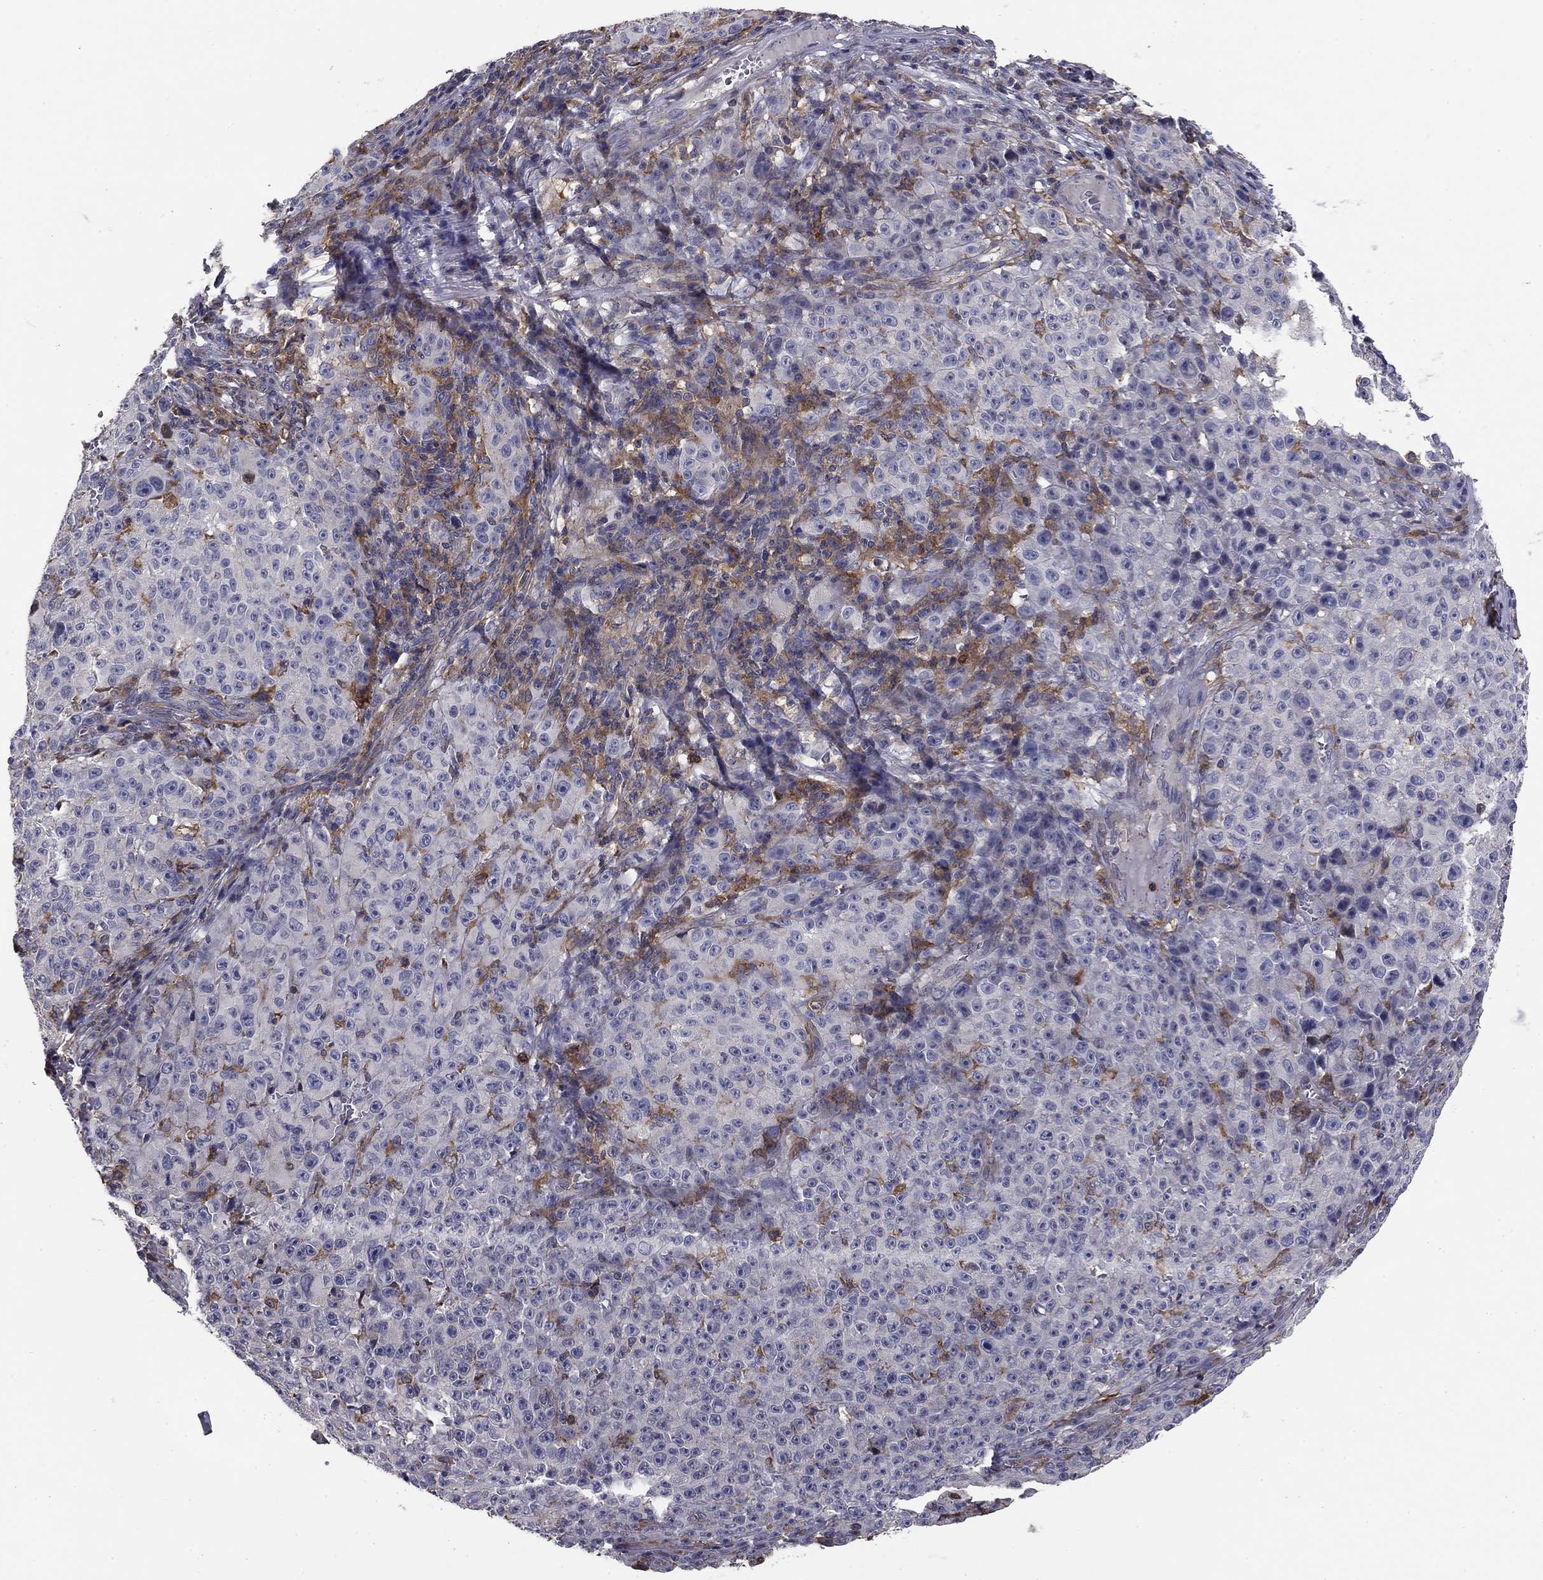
{"staining": {"intensity": "negative", "quantity": "none", "location": "none"}, "tissue": "melanoma", "cell_type": "Tumor cells", "image_type": "cancer", "snomed": [{"axis": "morphology", "description": "Malignant melanoma, NOS"}, {"axis": "topography", "description": "Skin"}], "caption": "DAB (3,3'-diaminobenzidine) immunohistochemical staining of malignant melanoma displays no significant expression in tumor cells.", "gene": "PLCB2", "patient": {"sex": "female", "age": 82}}